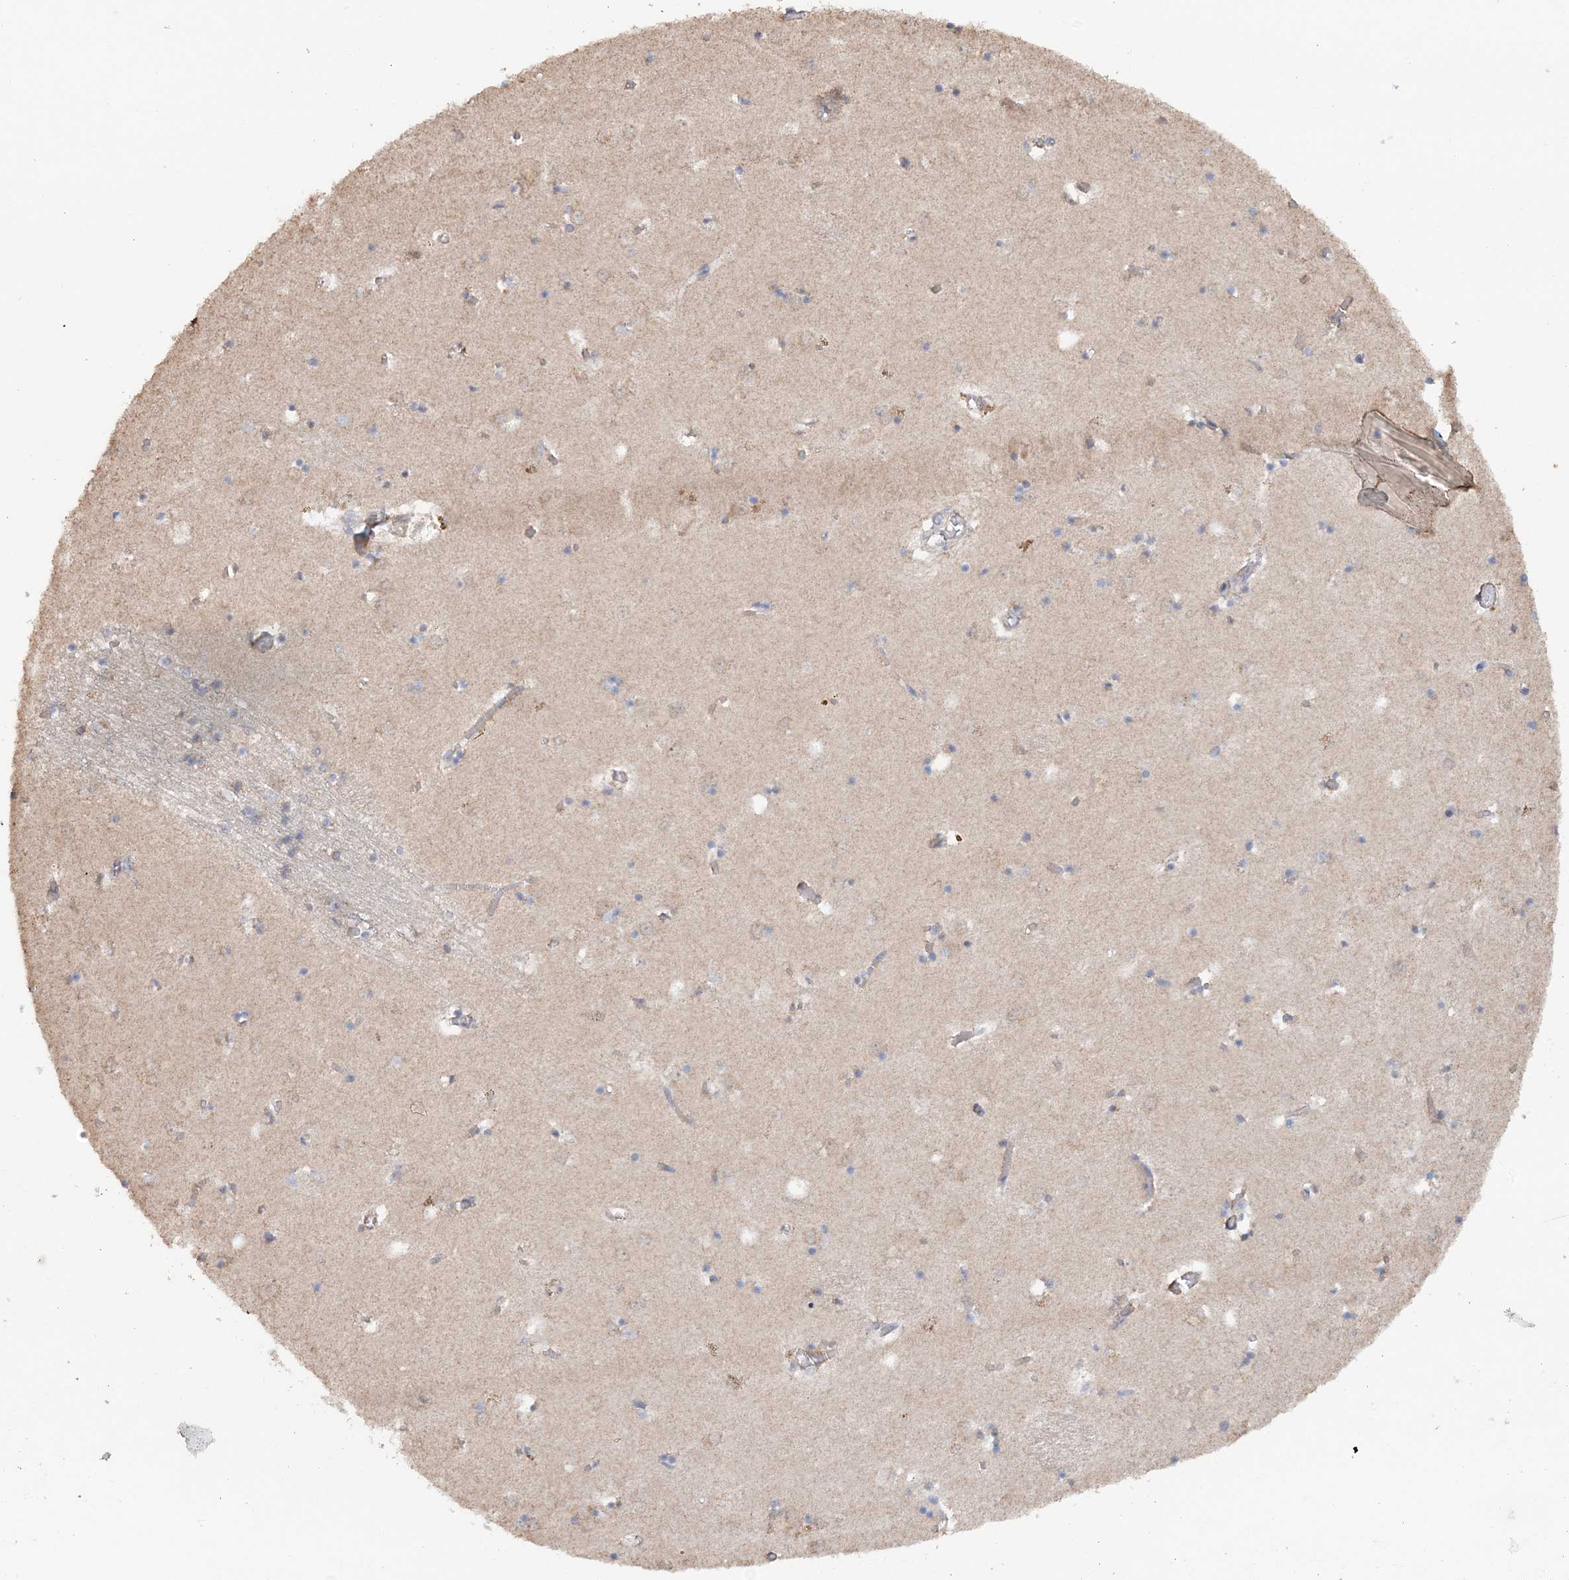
{"staining": {"intensity": "weak", "quantity": "<25%", "location": "cytoplasmic/membranous"}, "tissue": "caudate", "cell_type": "Glial cells", "image_type": "normal", "snomed": [{"axis": "morphology", "description": "Normal tissue, NOS"}, {"axis": "topography", "description": "Lateral ventricle wall"}], "caption": "The immunohistochemistry (IHC) image has no significant expression in glial cells of caudate.", "gene": "FBXO38", "patient": {"sex": "male", "age": 70}}